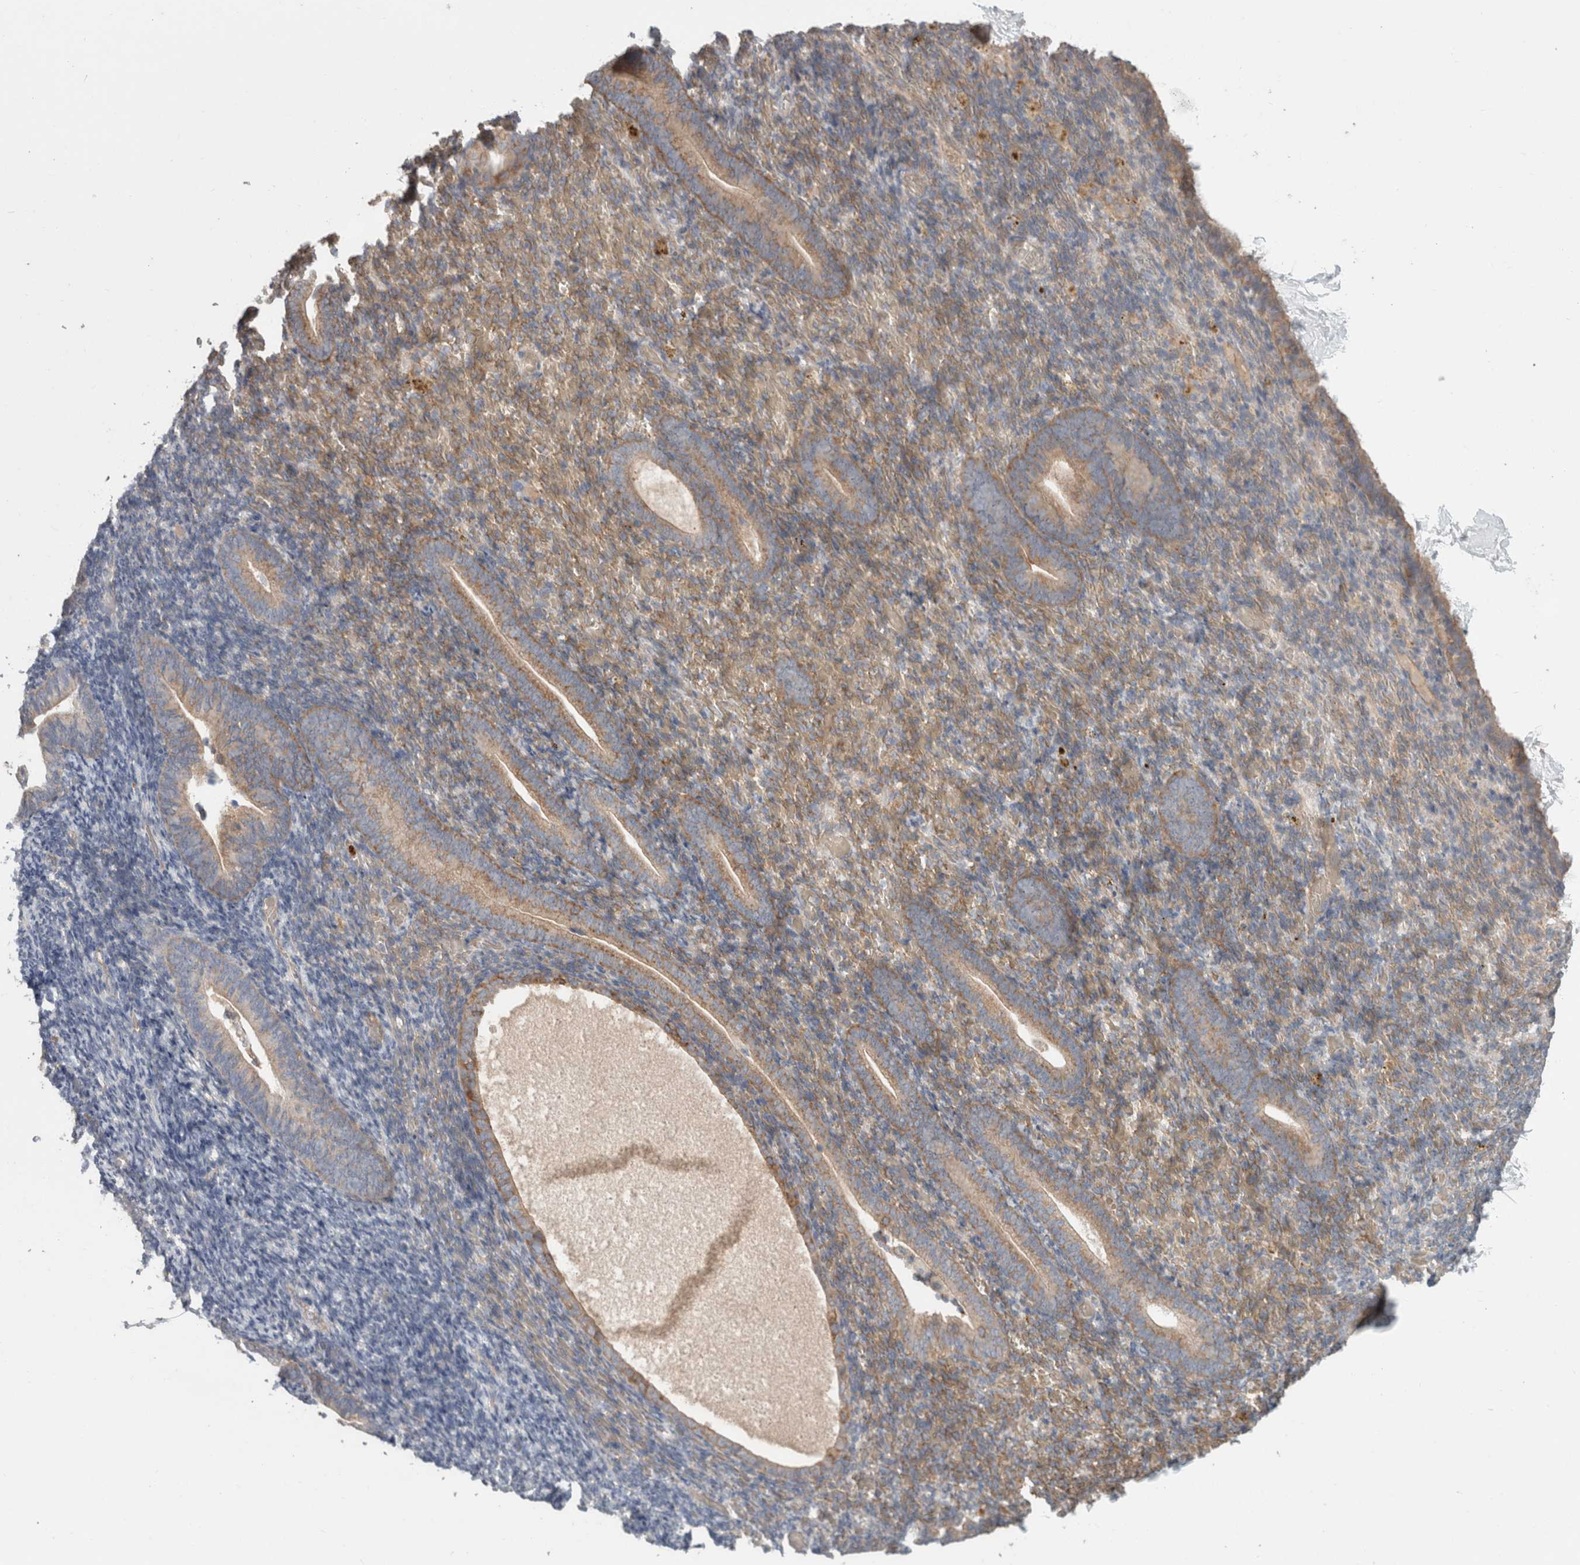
{"staining": {"intensity": "weak", "quantity": "<25%", "location": "cytoplasmic/membranous"}, "tissue": "endometrium", "cell_type": "Cells in endometrial stroma", "image_type": "normal", "snomed": [{"axis": "morphology", "description": "Normal tissue, NOS"}, {"axis": "topography", "description": "Endometrium"}], "caption": "High power microscopy photomicrograph of an IHC photomicrograph of unremarkable endometrium, revealing no significant positivity in cells in endometrial stroma. (DAB IHC, high magnification).", "gene": "RASAL2", "patient": {"sex": "female", "age": 51}}